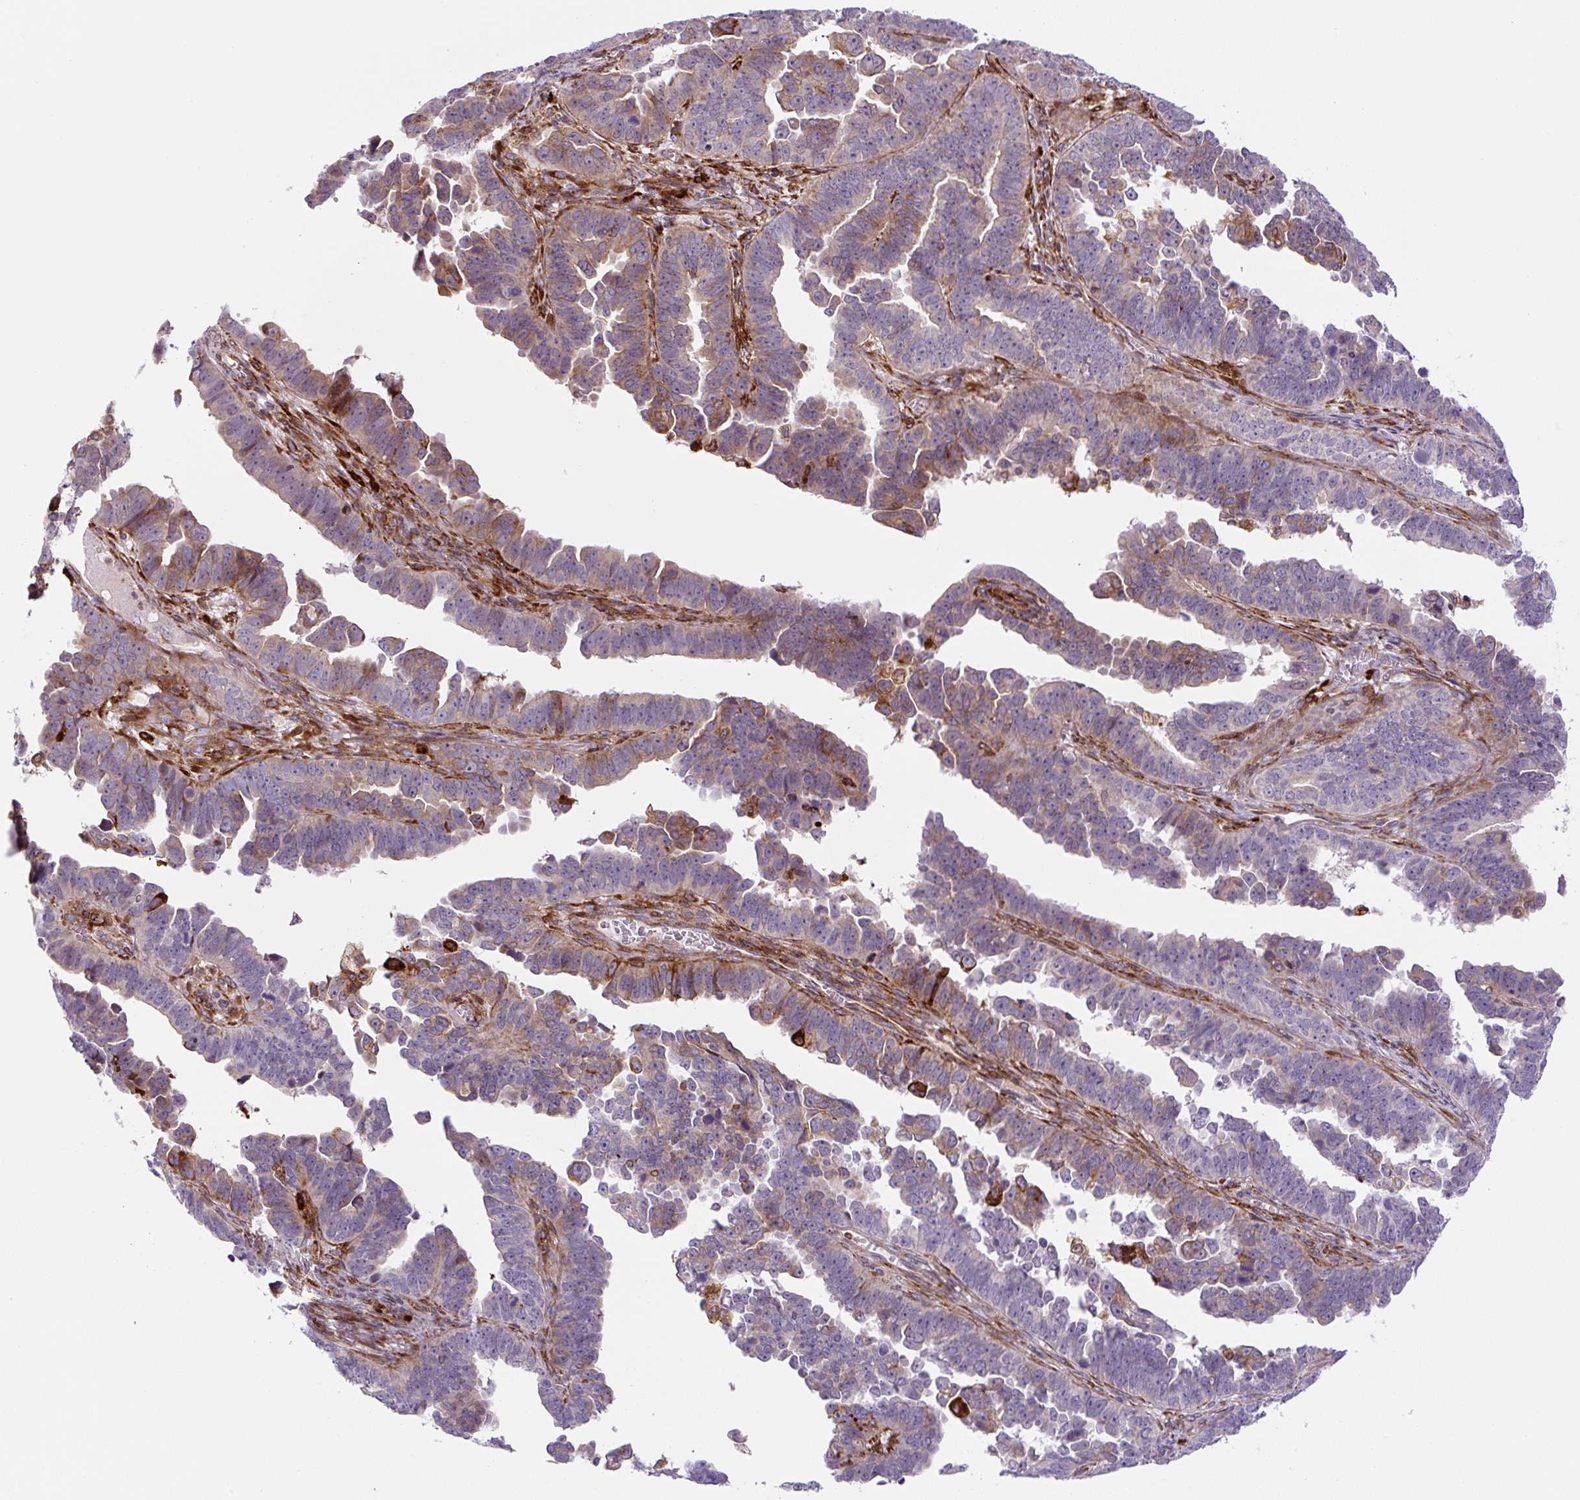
{"staining": {"intensity": "moderate", "quantity": "<25%", "location": "cytoplasmic/membranous"}, "tissue": "endometrial cancer", "cell_type": "Tumor cells", "image_type": "cancer", "snomed": [{"axis": "morphology", "description": "Adenocarcinoma, NOS"}, {"axis": "topography", "description": "Endometrium"}], "caption": "The photomicrograph demonstrates a brown stain indicating the presence of a protein in the cytoplasmic/membranous of tumor cells in endometrial cancer (adenocarcinoma).", "gene": "DISP3", "patient": {"sex": "female", "age": 75}}